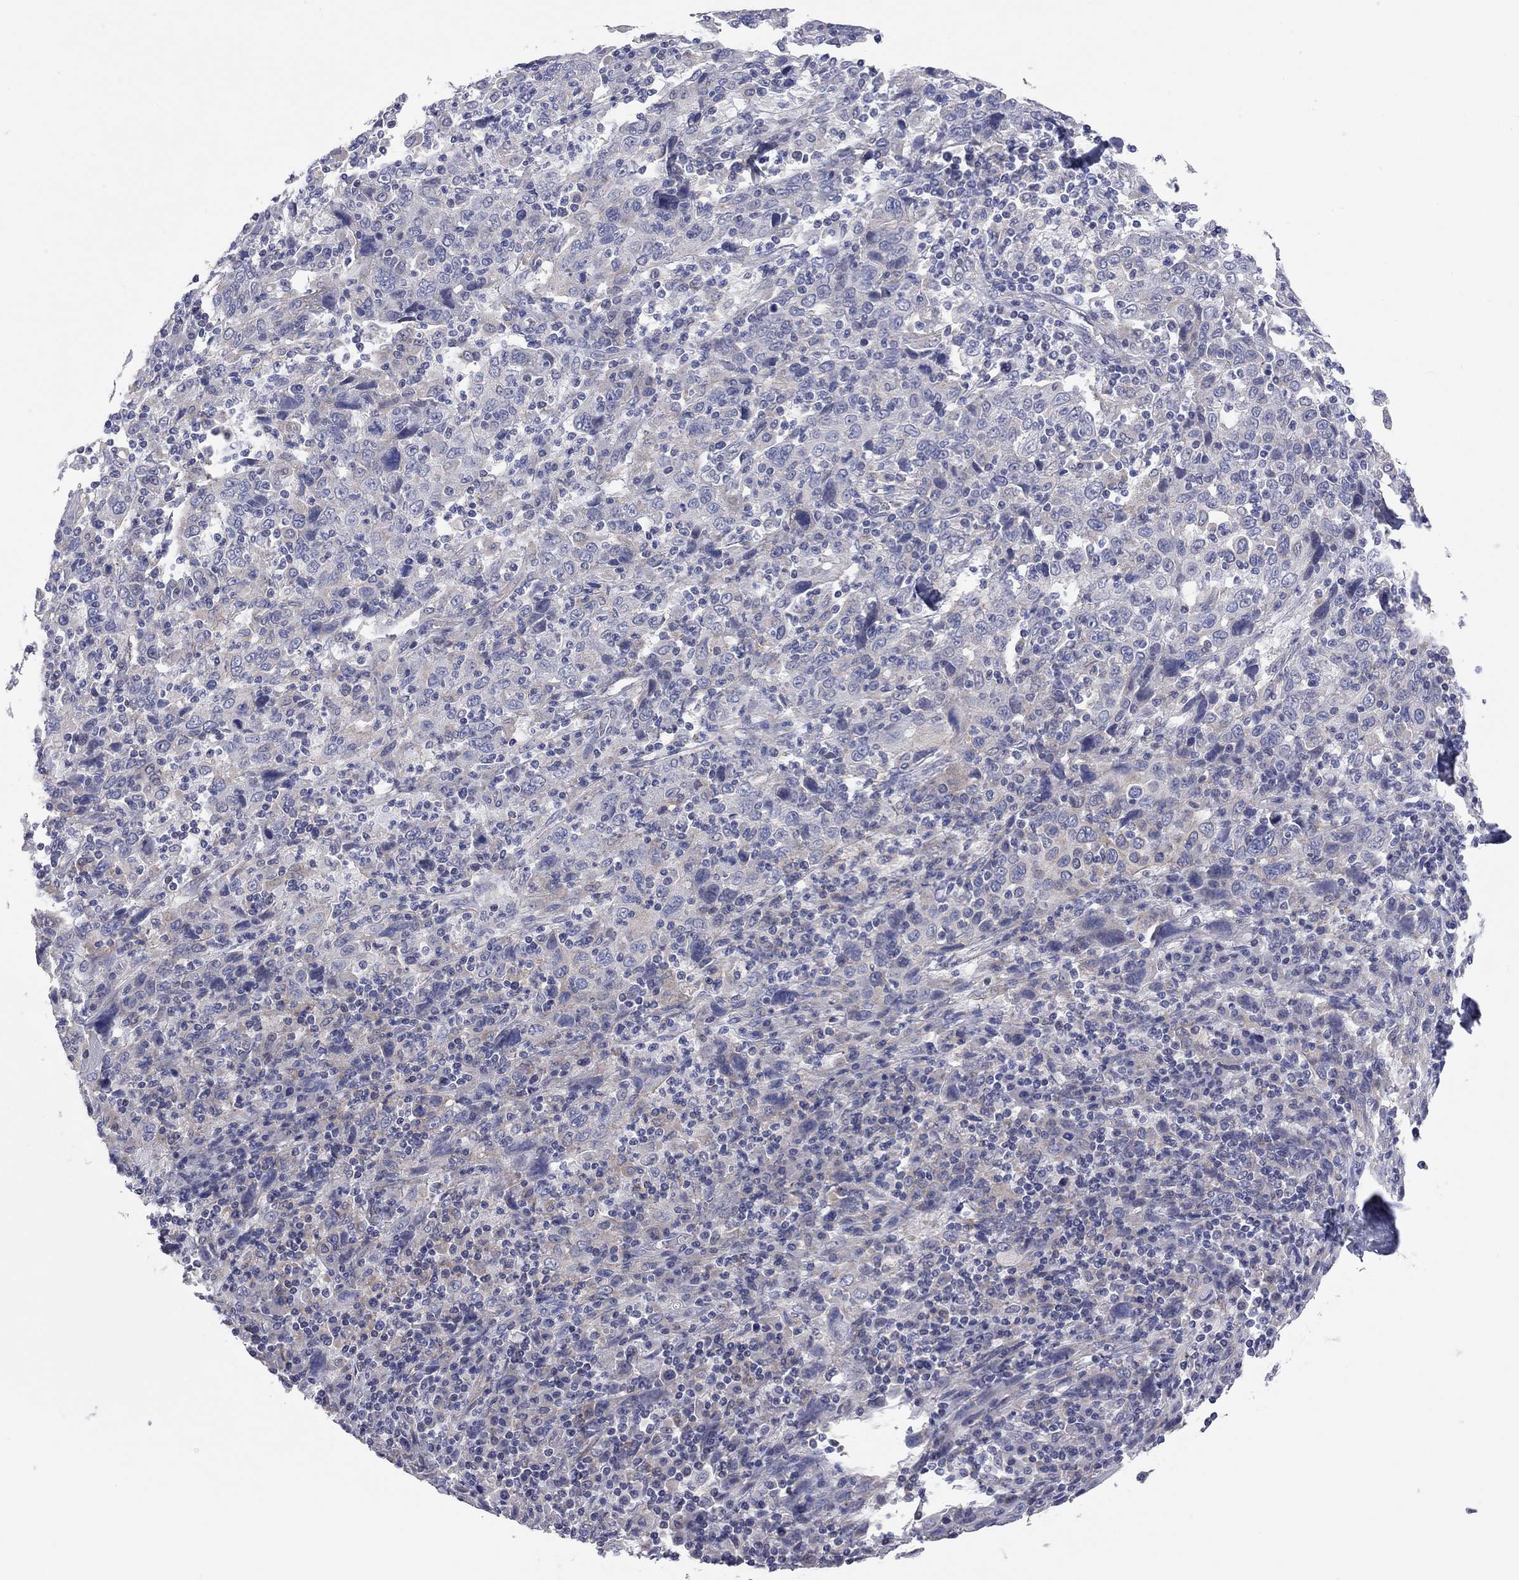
{"staining": {"intensity": "weak", "quantity": "25%-75%", "location": "cytoplasmic/membranous"}, "tissue": "cervical cancer", "cell_type": "Tumor cells", "image_type": "cancer", "snomed": [{"axis": "morphology", "description": "Squamous cell carcinoma, NOS"}, {"axis": "topography", "description": "Cervix"}], "caption": "Immunohistochemistry (DAB) staining of human cervical cancer (squamous cell carcinoma) displays weak cytoplasmic/membranous protein expression in approximately 25%-75% of tumor cells.", "gene": "KCNB1", "patient": {"sex": "female", "age": 46}}